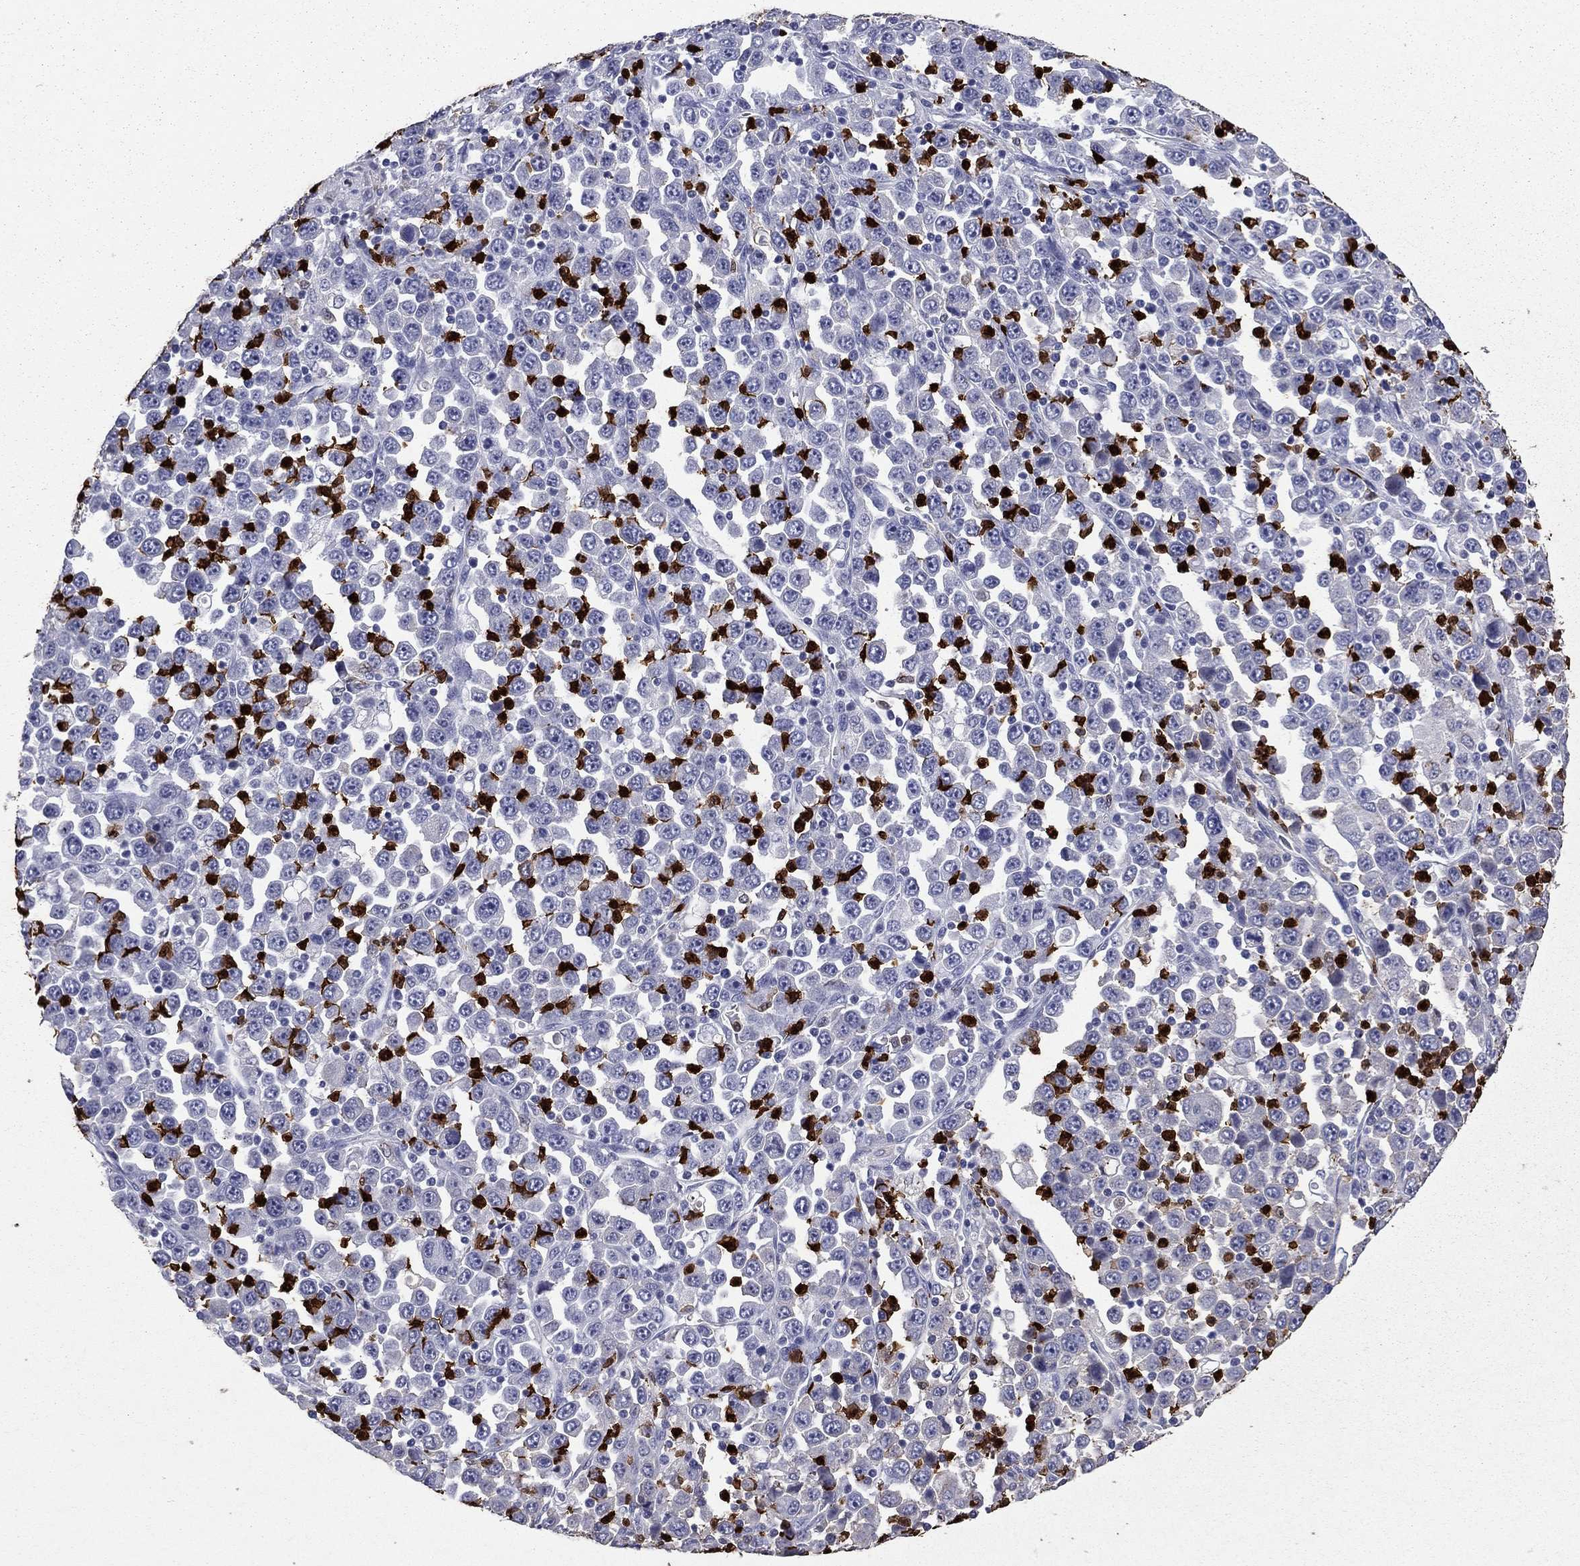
{"staining": {"intensity": "negative", "quantity": "none", "location": "none"}, "tissue": "stomach cancer", "cell_type": "Tumor cells", "image_type": "cancer", "snomed": [{"axis": "morphology", "description": "Normal tissue, NOS"}, {"axis": "morphology", "description": "Adenocarcinoma, NOS"}, {"axis": "topography", "description": "Stomach, upper"}, {"axis": "topography", "description": "Stomach"}], "caption": "A histopathology image of stomach cancer stained for a protein exhibits no brown staining in tumor cells.", "gene": "TRIM29", "patient": {"sex": "male", "age": 59}}